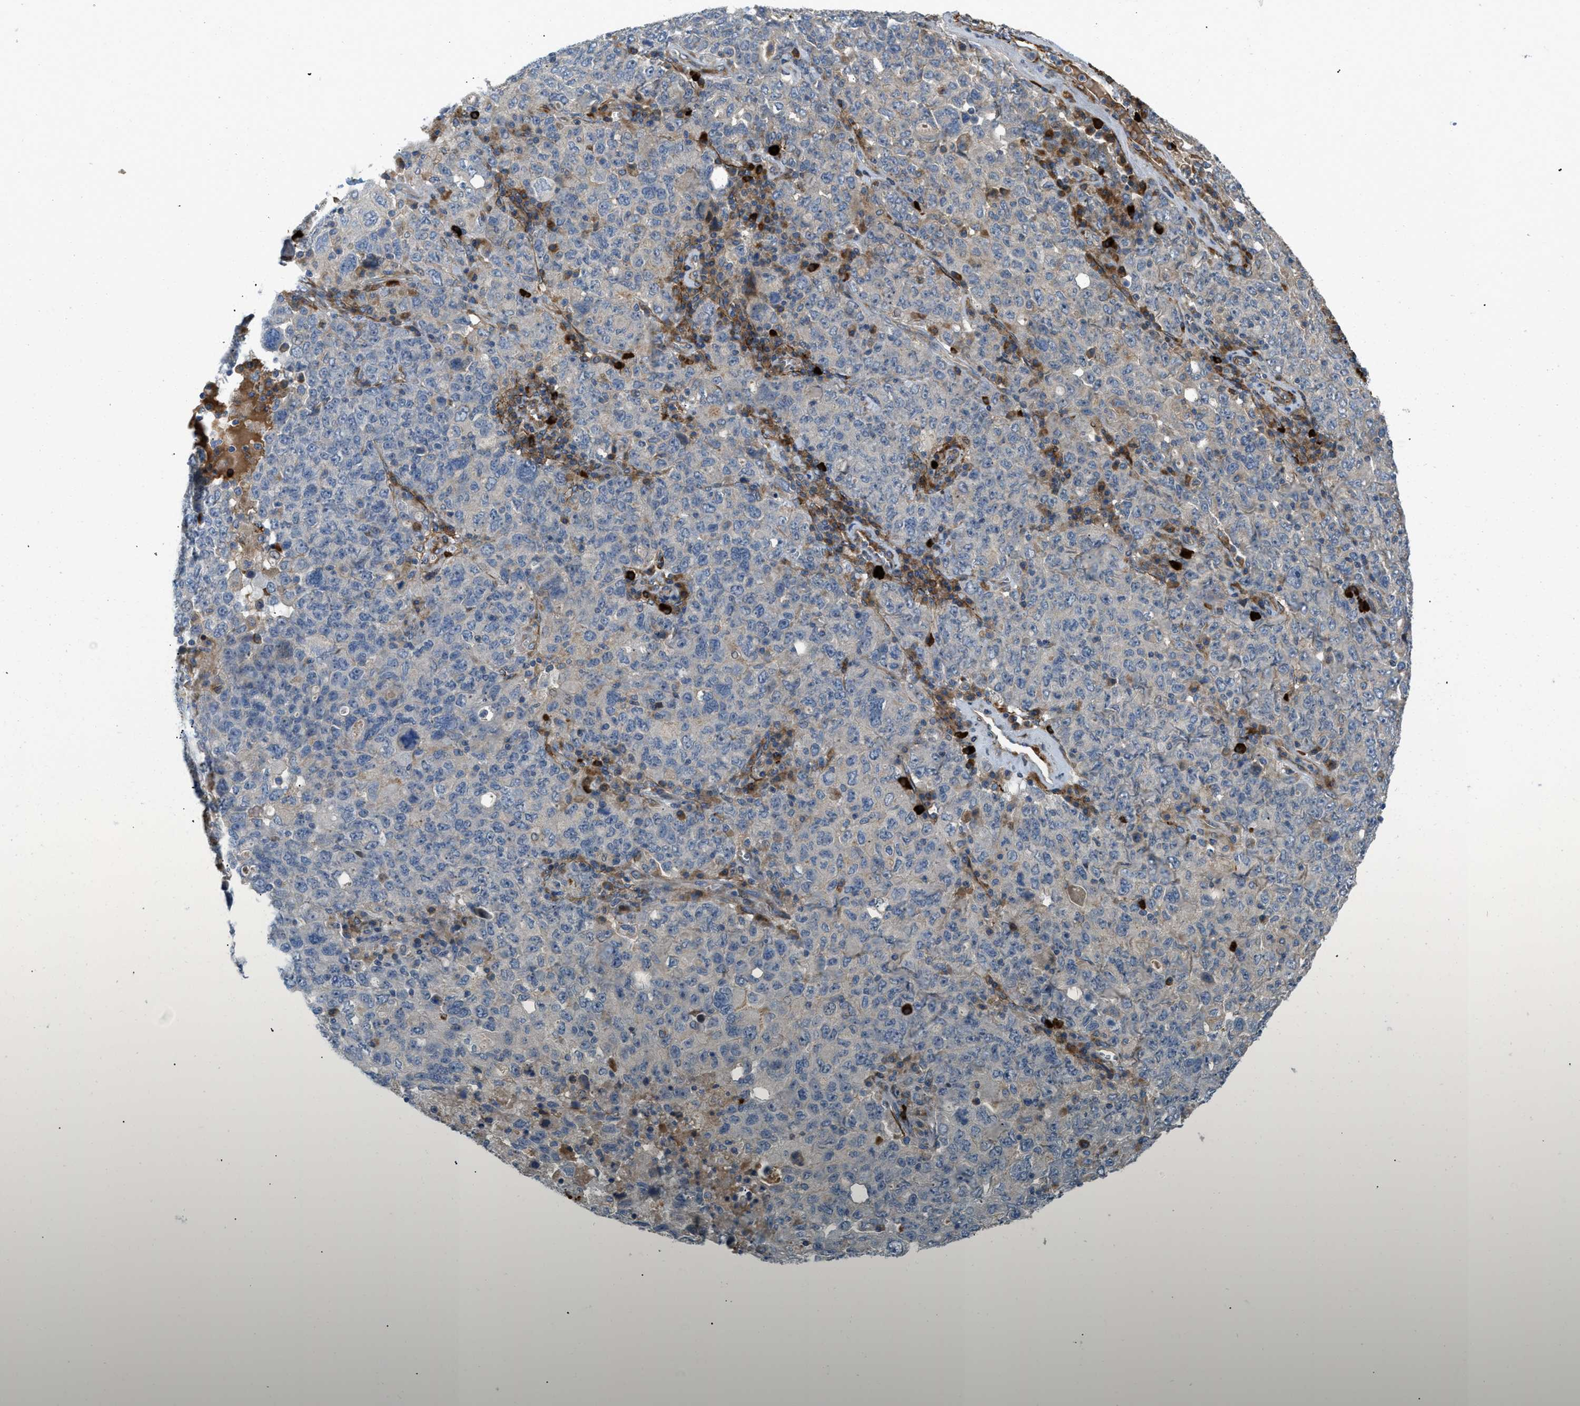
{"staining": {"intensity": "weak", "quantity": "<25%", "location": "cytoplasmic/membranous"}, "tissue": "ovarian cancer", "cell_type": "Tumor cells", "image_type": "cancer", "snomed": [{"axis": "morphology", "description": "Carcinoma, endometroid"}, {"axis": "topography", "description": "Ovary"}], "caption": "Immunohistochemical staining of ovarian cancer displays no significant staining in tumor cells.", "gene": "BMPR1A", "patient": {"sex": "female", "age": 62}}